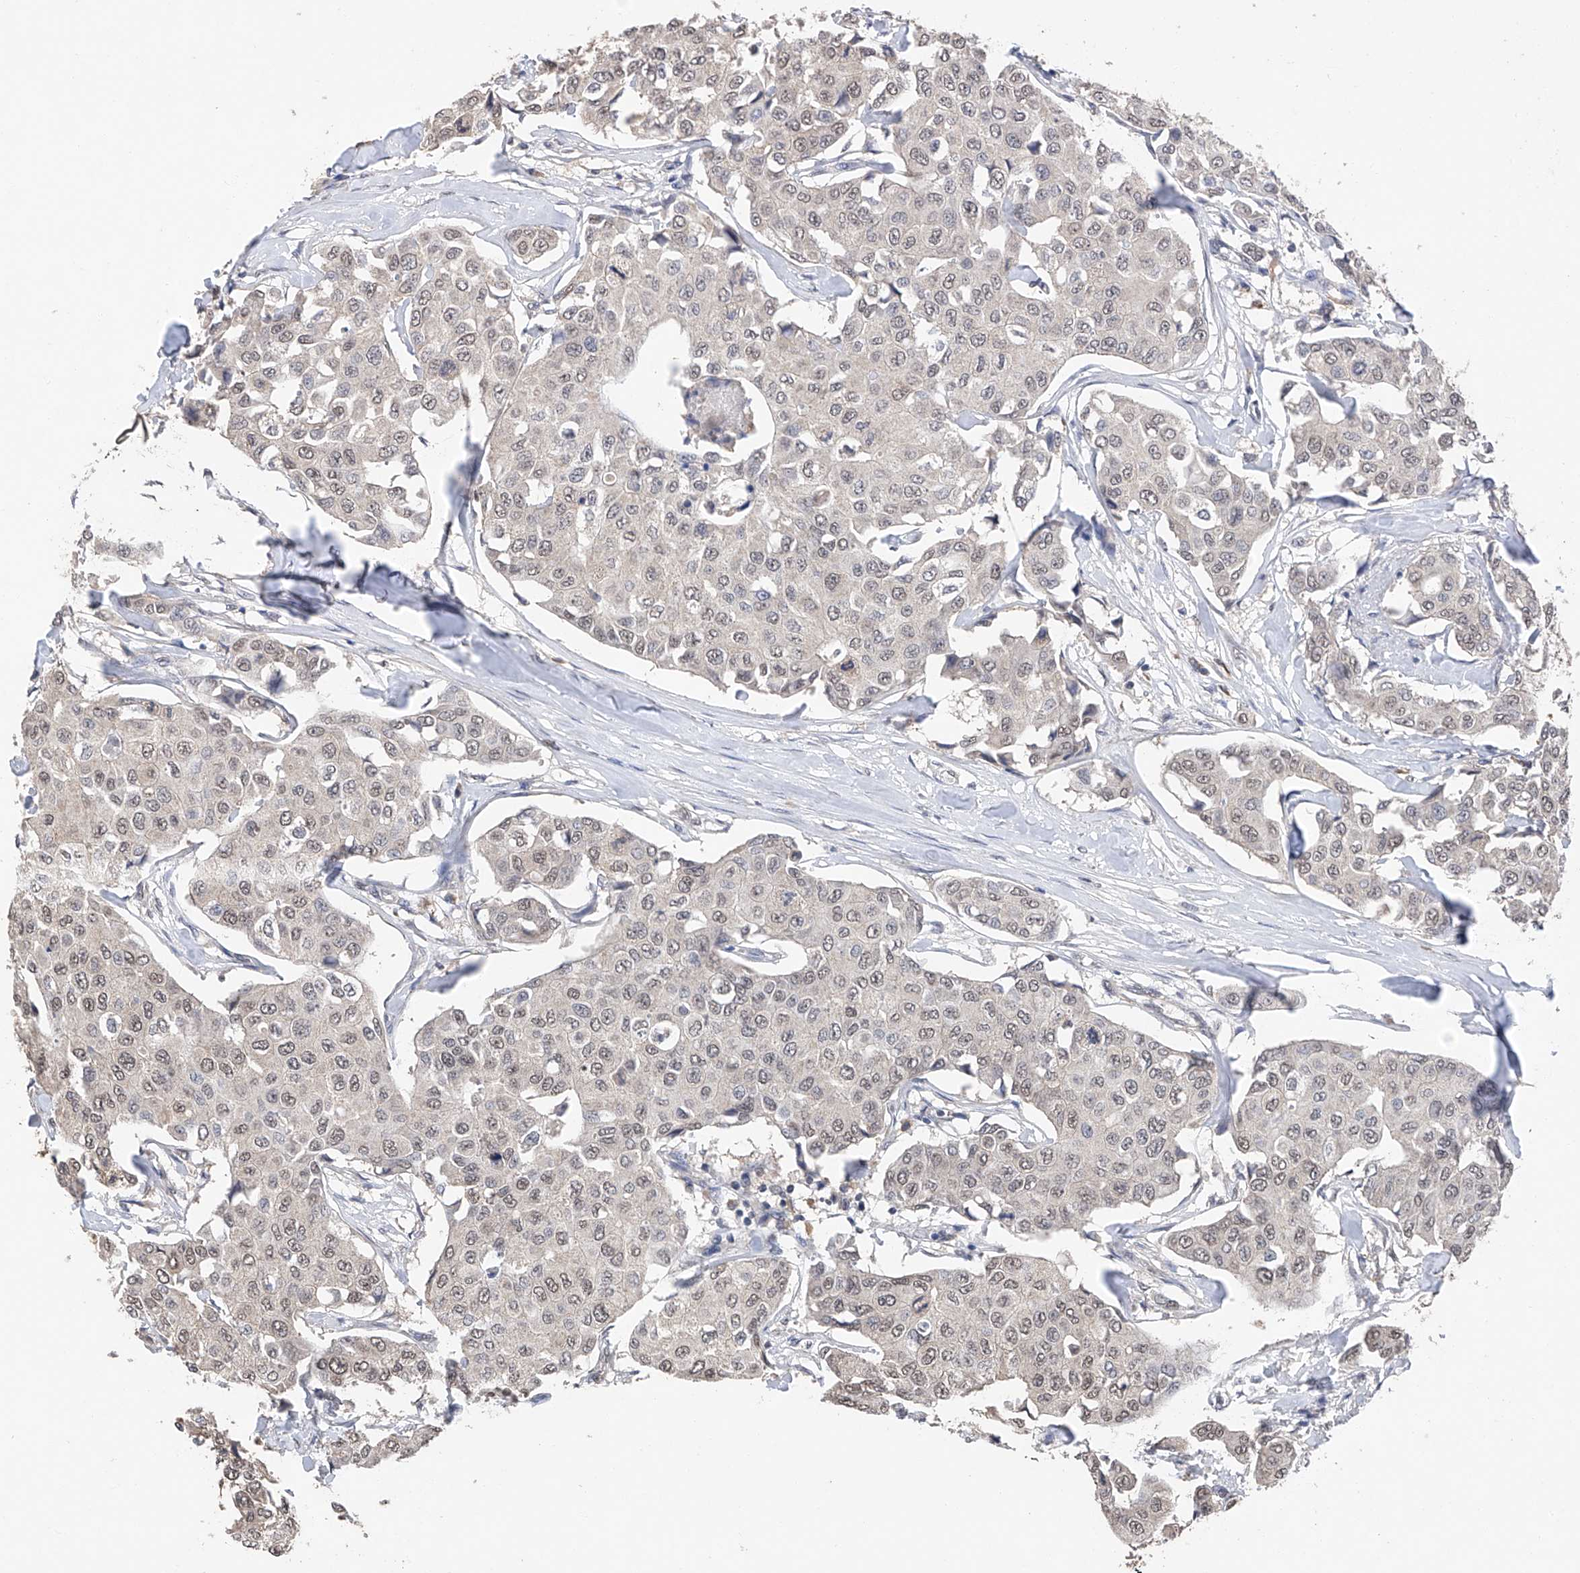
{"staining": {"intensity": "weak", "quantity": "25%-75%", "location": "nuclear"}, "tissue": "breast cancer", "cell_type": "Tumor cells", "image_type": "cancer", "snomed": [{"axis": "morphology", "description": "Duct carcinoma"}, {"axis": "topography", "description": "Breast"}], "caption": "DAB (3,3'-diaminobenzidine) immunohistochemical staining of human breast cancer shows weak nuclear protein positivity in approximately 25%-75% of tumor cells.", "gene": "DMAP1", "patient": {"sex": "female", "age": 80}}